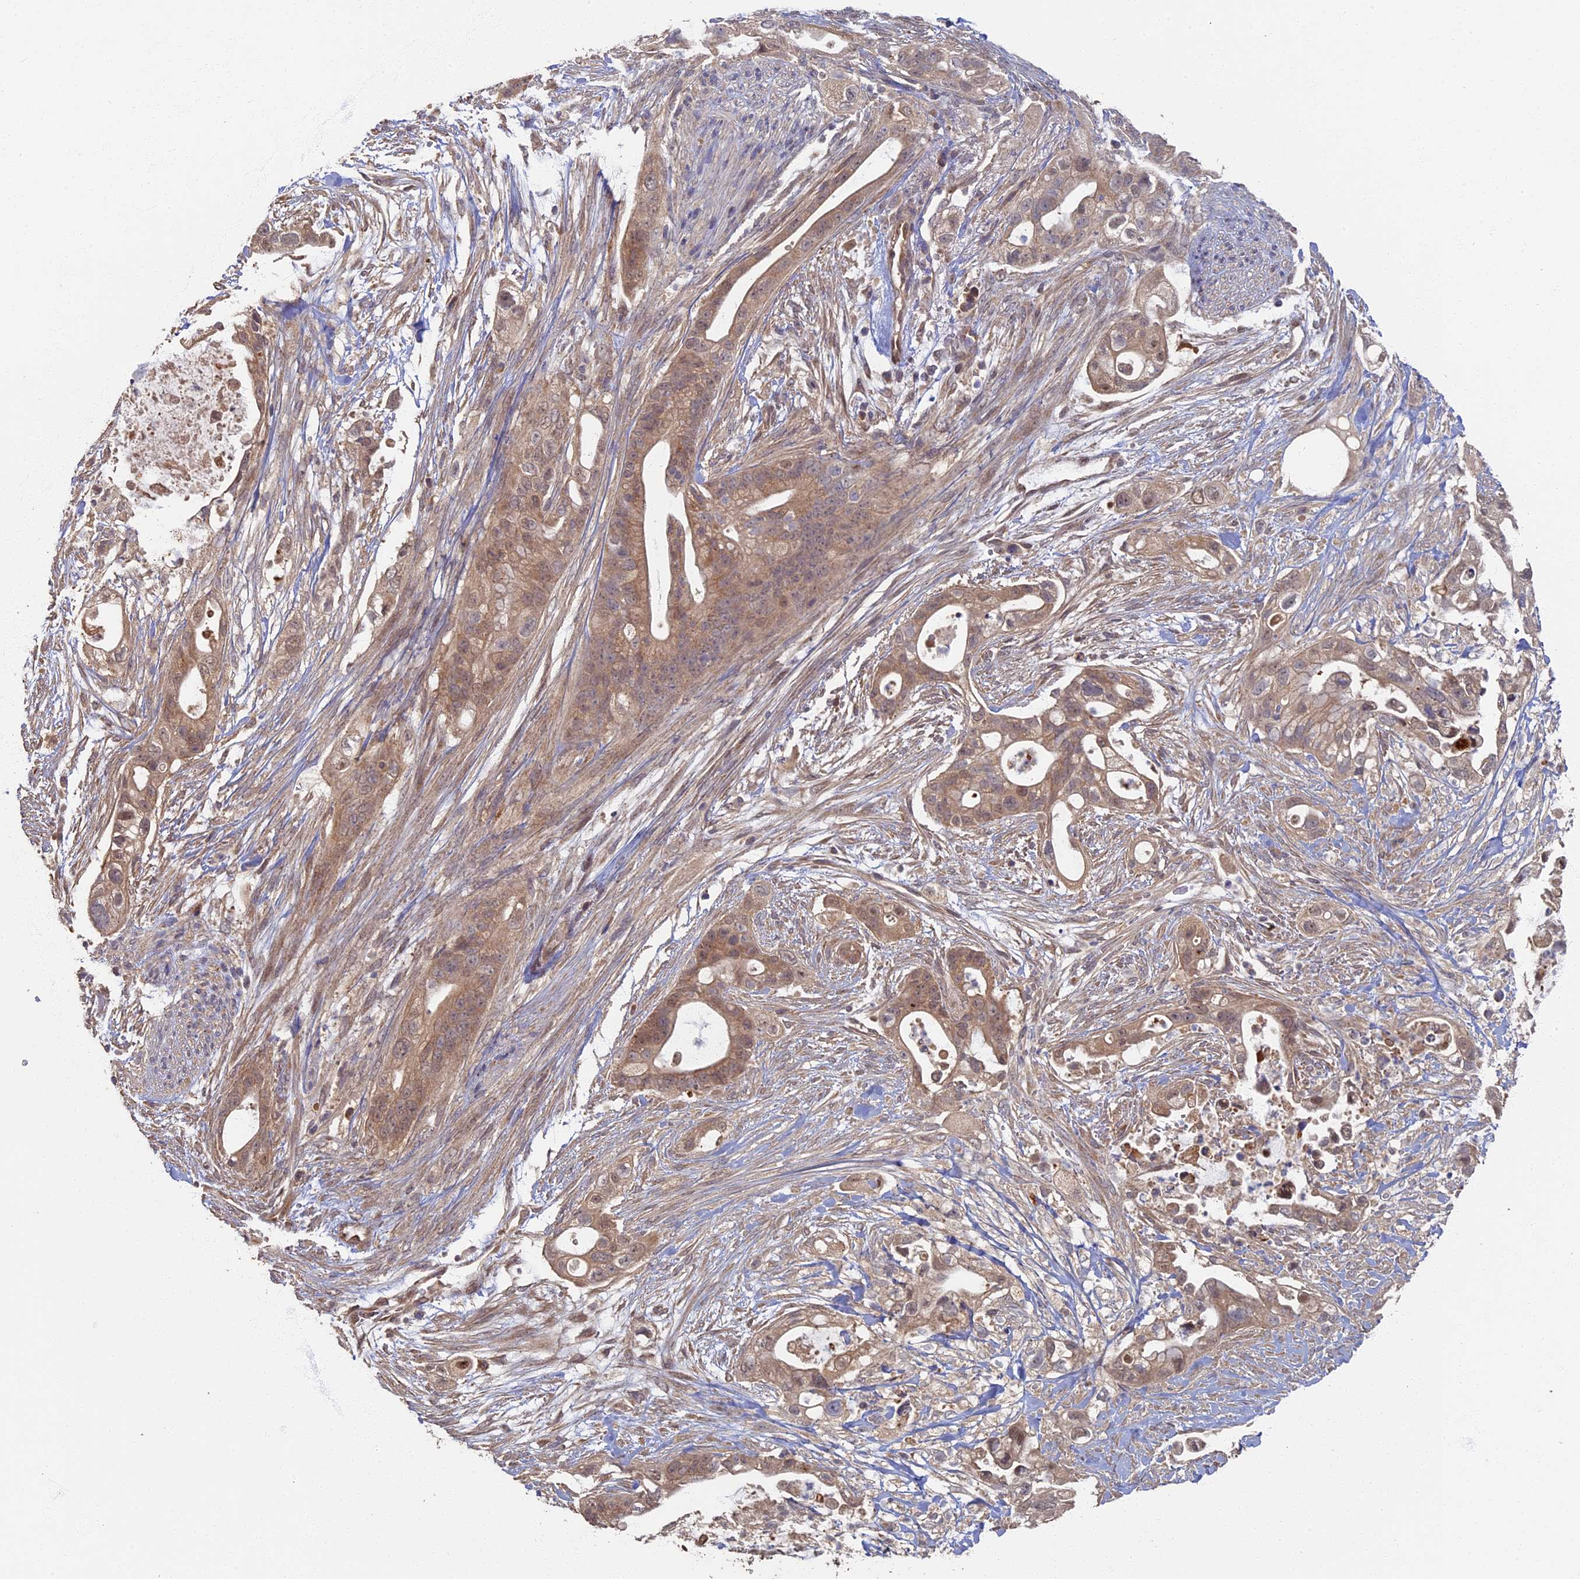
{"staining": {"intensity": "weak", "quantity": ">75%", "location": "cytoplasmic/membranous"}, "tissue": "pancreatic cancer", "cell_type": "Tumor cells", "image_type": "cancer", "snomed": [{"axis": "morphology", "description": "Adenocarcinoma, NOS"}, {"axis": "topography", "description": "Pancreas"}], "caption": "Protein expression analysis of pancreatic cancer (adenocarcinoma) reveals weak cytoplasmic/membranous positivity in about >75% of tumor cells.", "gene": "RSPH3", "patient": {"sex": "male", "age": 53}}